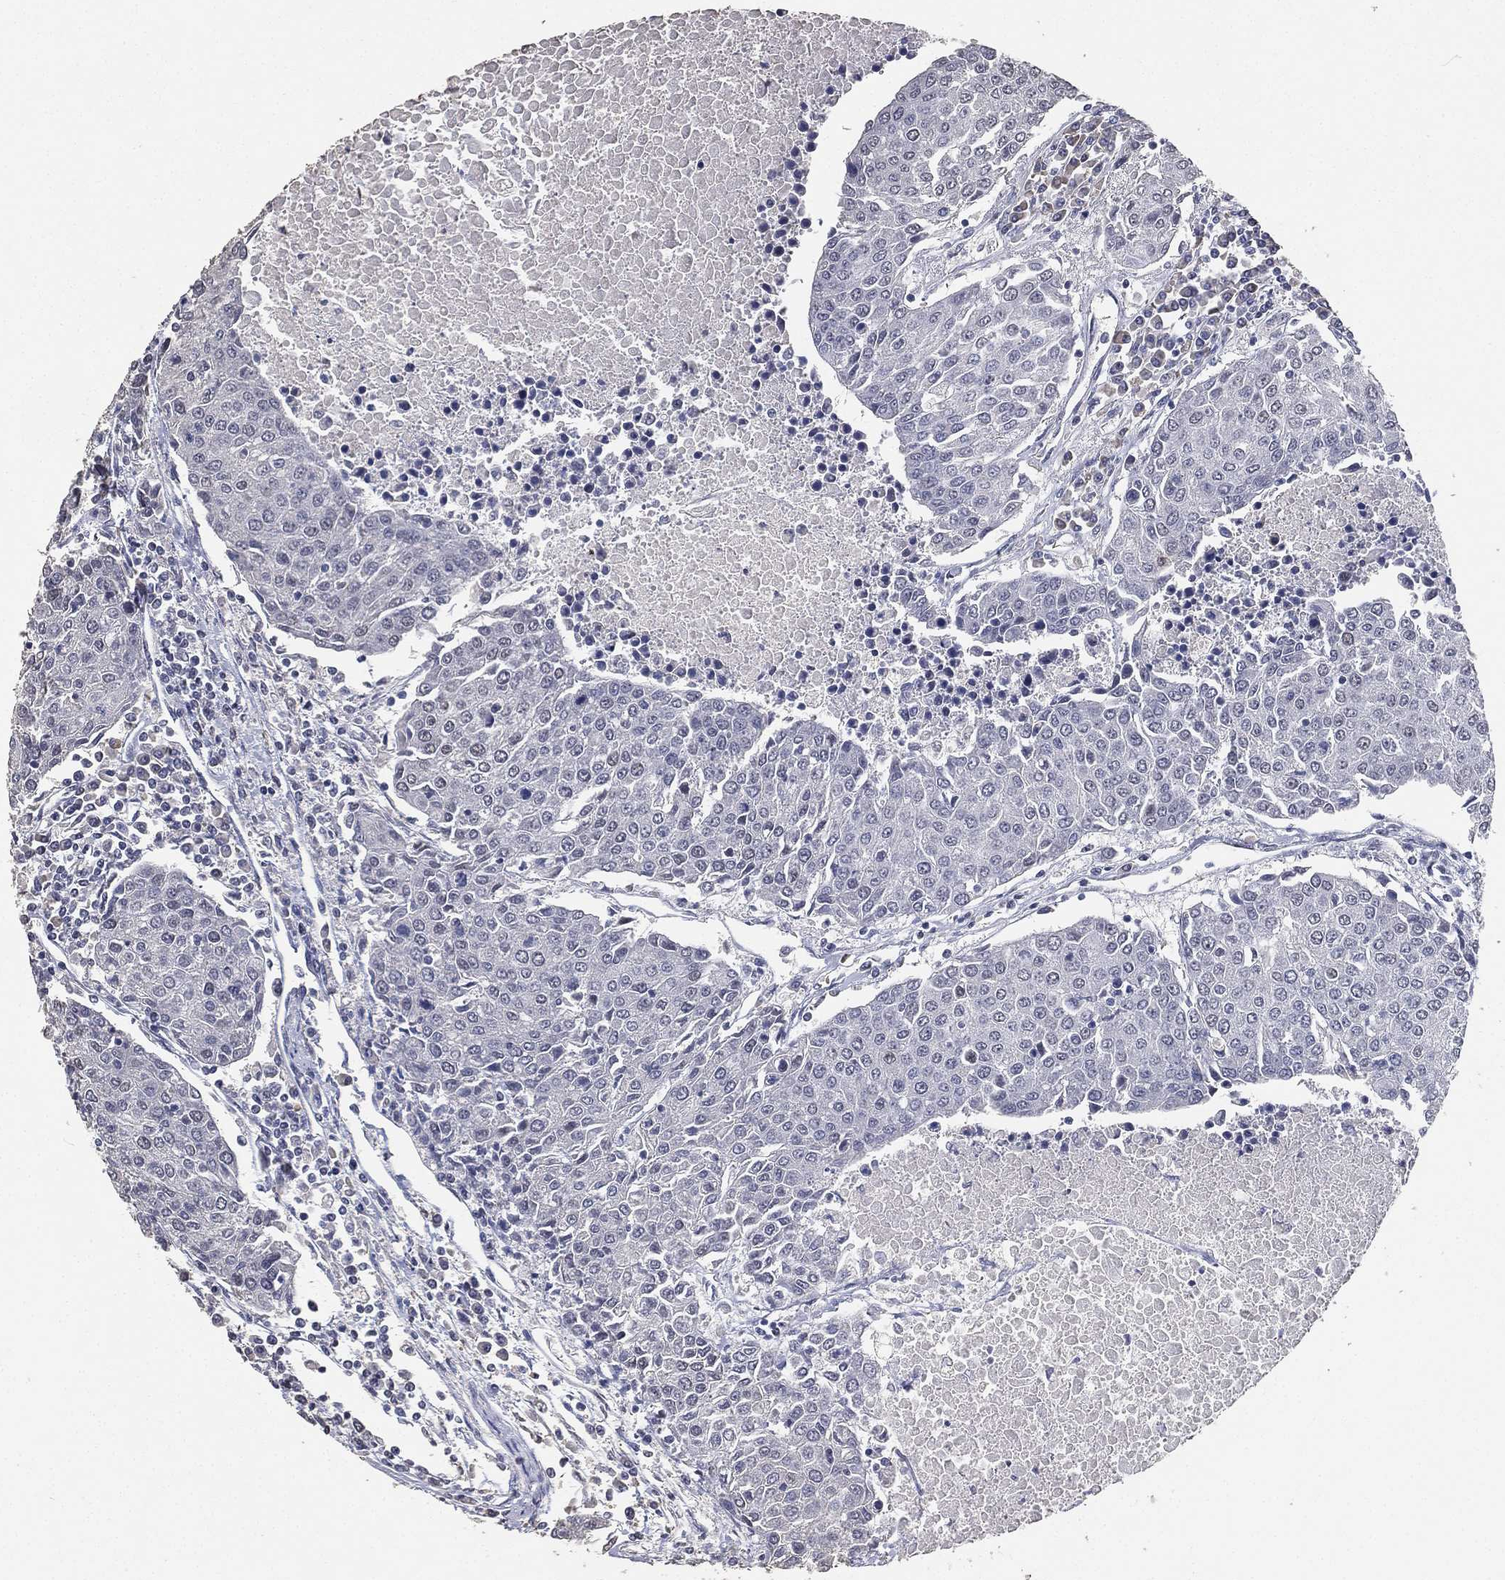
{"staining": {"intensity": "negative", "quantity": "none", "location": "none"}, "tissue": "urothelial cancer", "cell_type": "Tumor cells", "image_type": "cancer", "snomed": [{"axis": "morphology", "description": "Urothelial carcinoma, High grade"}, {"axis": "topography", "description": "Urinary bladder"}], "caption": "Protein analysis of urothelial cancer demonstrates no significant expression in tumor cells.", "gene": "DSG1", "patient": {"sex": "female", "age": 85}}